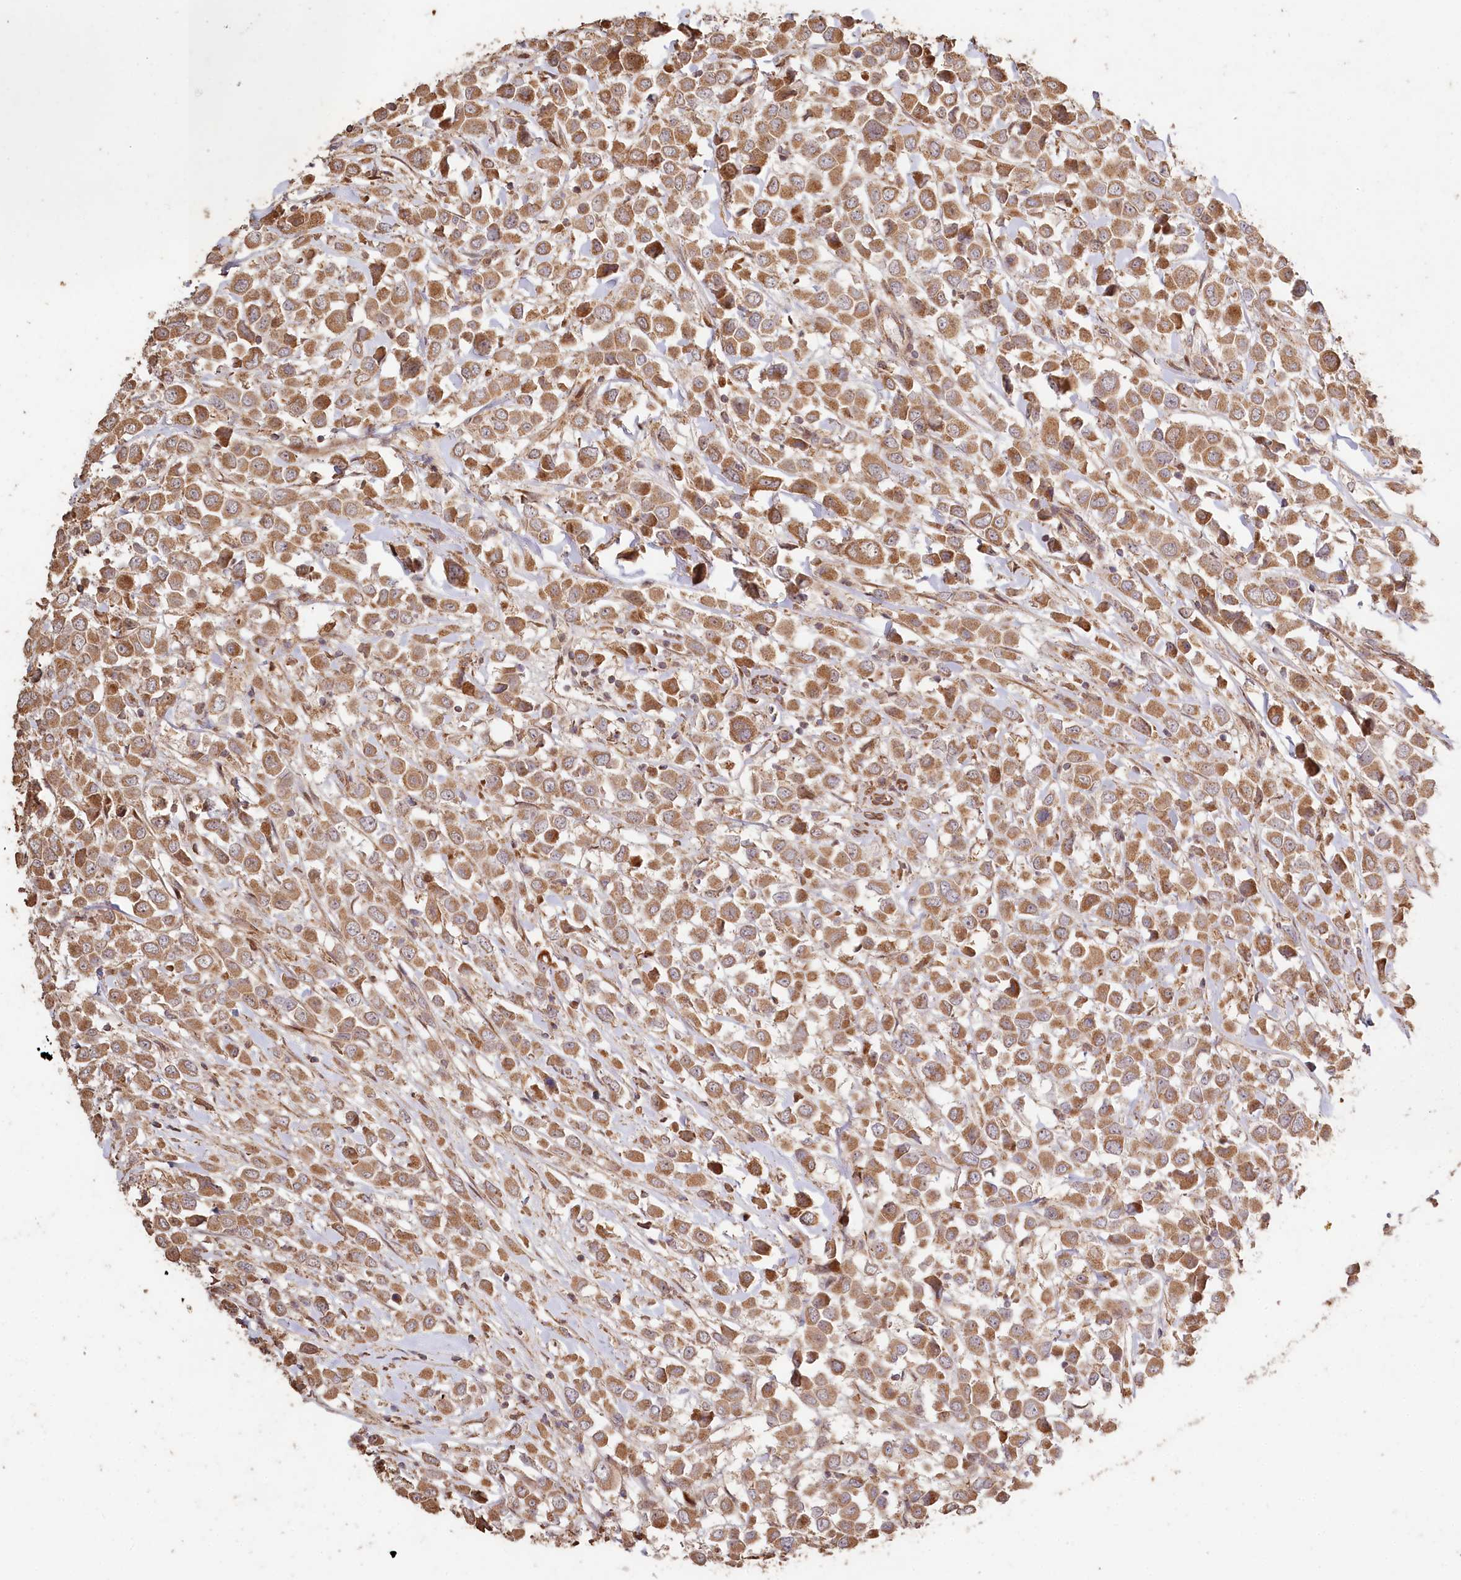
{"staining": {"intensity": "moderate", "quantity": ">75%", "location": "cytoplasmic/membranous"}, "tissue": "breast cancer", "cell_type": "Tumor cells", "image_type": "cancer", "snomed": [{"axis": "morphology", "description": "Duct carcinoma"}, {"axis": "topography", "description": "Breast"}], "caption": "A high-resolution micrograph shows immunohistochemistry staining of infiltrating ductal carcinoma (breast), which reveals moderate cytoplasmic/membranous staining in approximately >75% of tumor cells.", "gene": "HAL", "patient": {"sex": "female", "age": 61}}